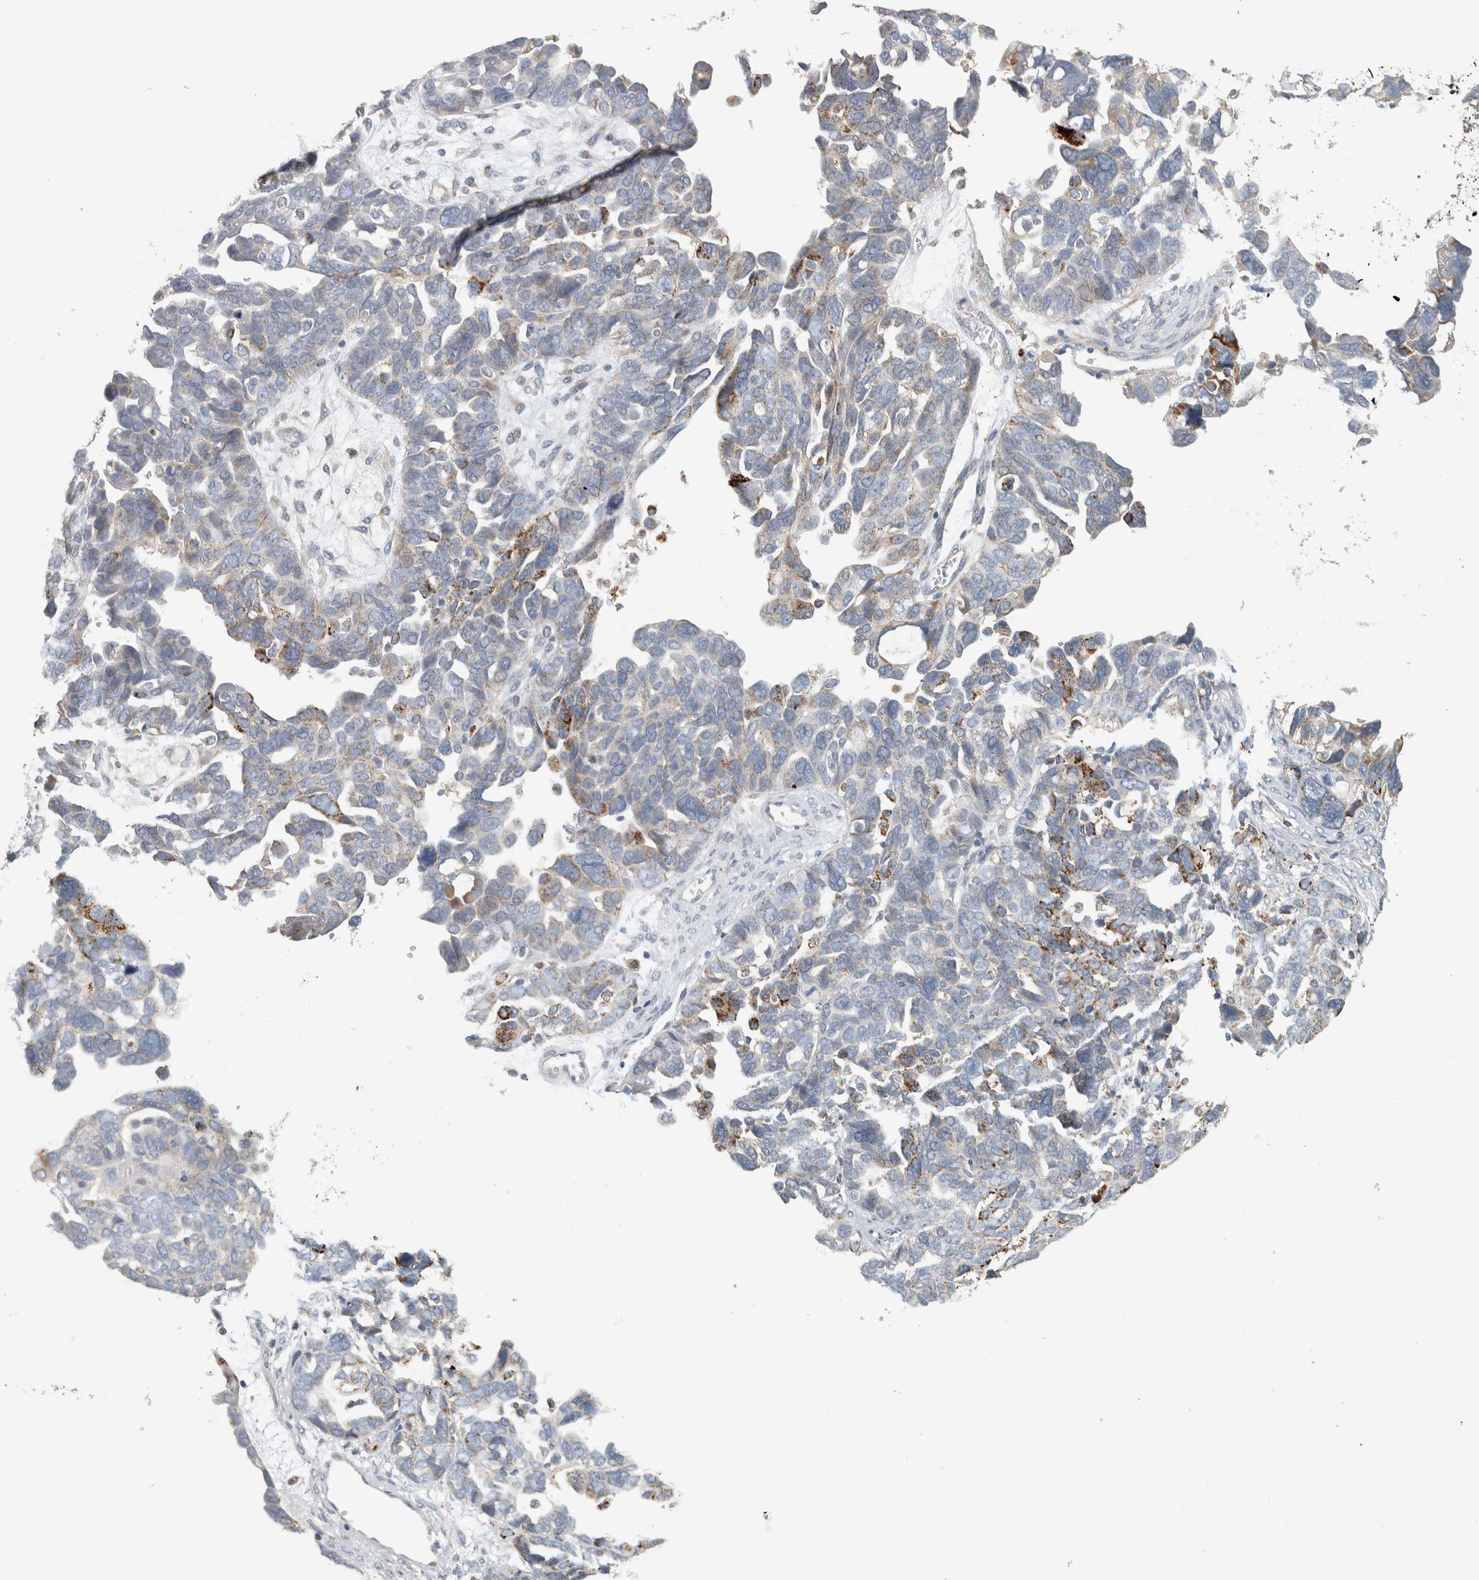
{"staining": {"intensity": "moderate", "quantity": "<25%", "location": "cytoplasmic/membranous"}, "tissue": "ovarian cancer", "cell_type": "Tumor cells", "image_type": "cancer", "snomed": [{"axis": "morphology", "description": "Cystadenocarcinoma, mucinous, NOS"}, {"axis": "topography", "description": "Ovary"}], "caption": "Protein expression analysis of ovarian mucinous cystadenocarcinoma reveals moderate cytoplasmic/membranous positivity in about <25% of tumor cells.", "gene": "FAM78A", "patient": {"sex": "female", "age": 61}}